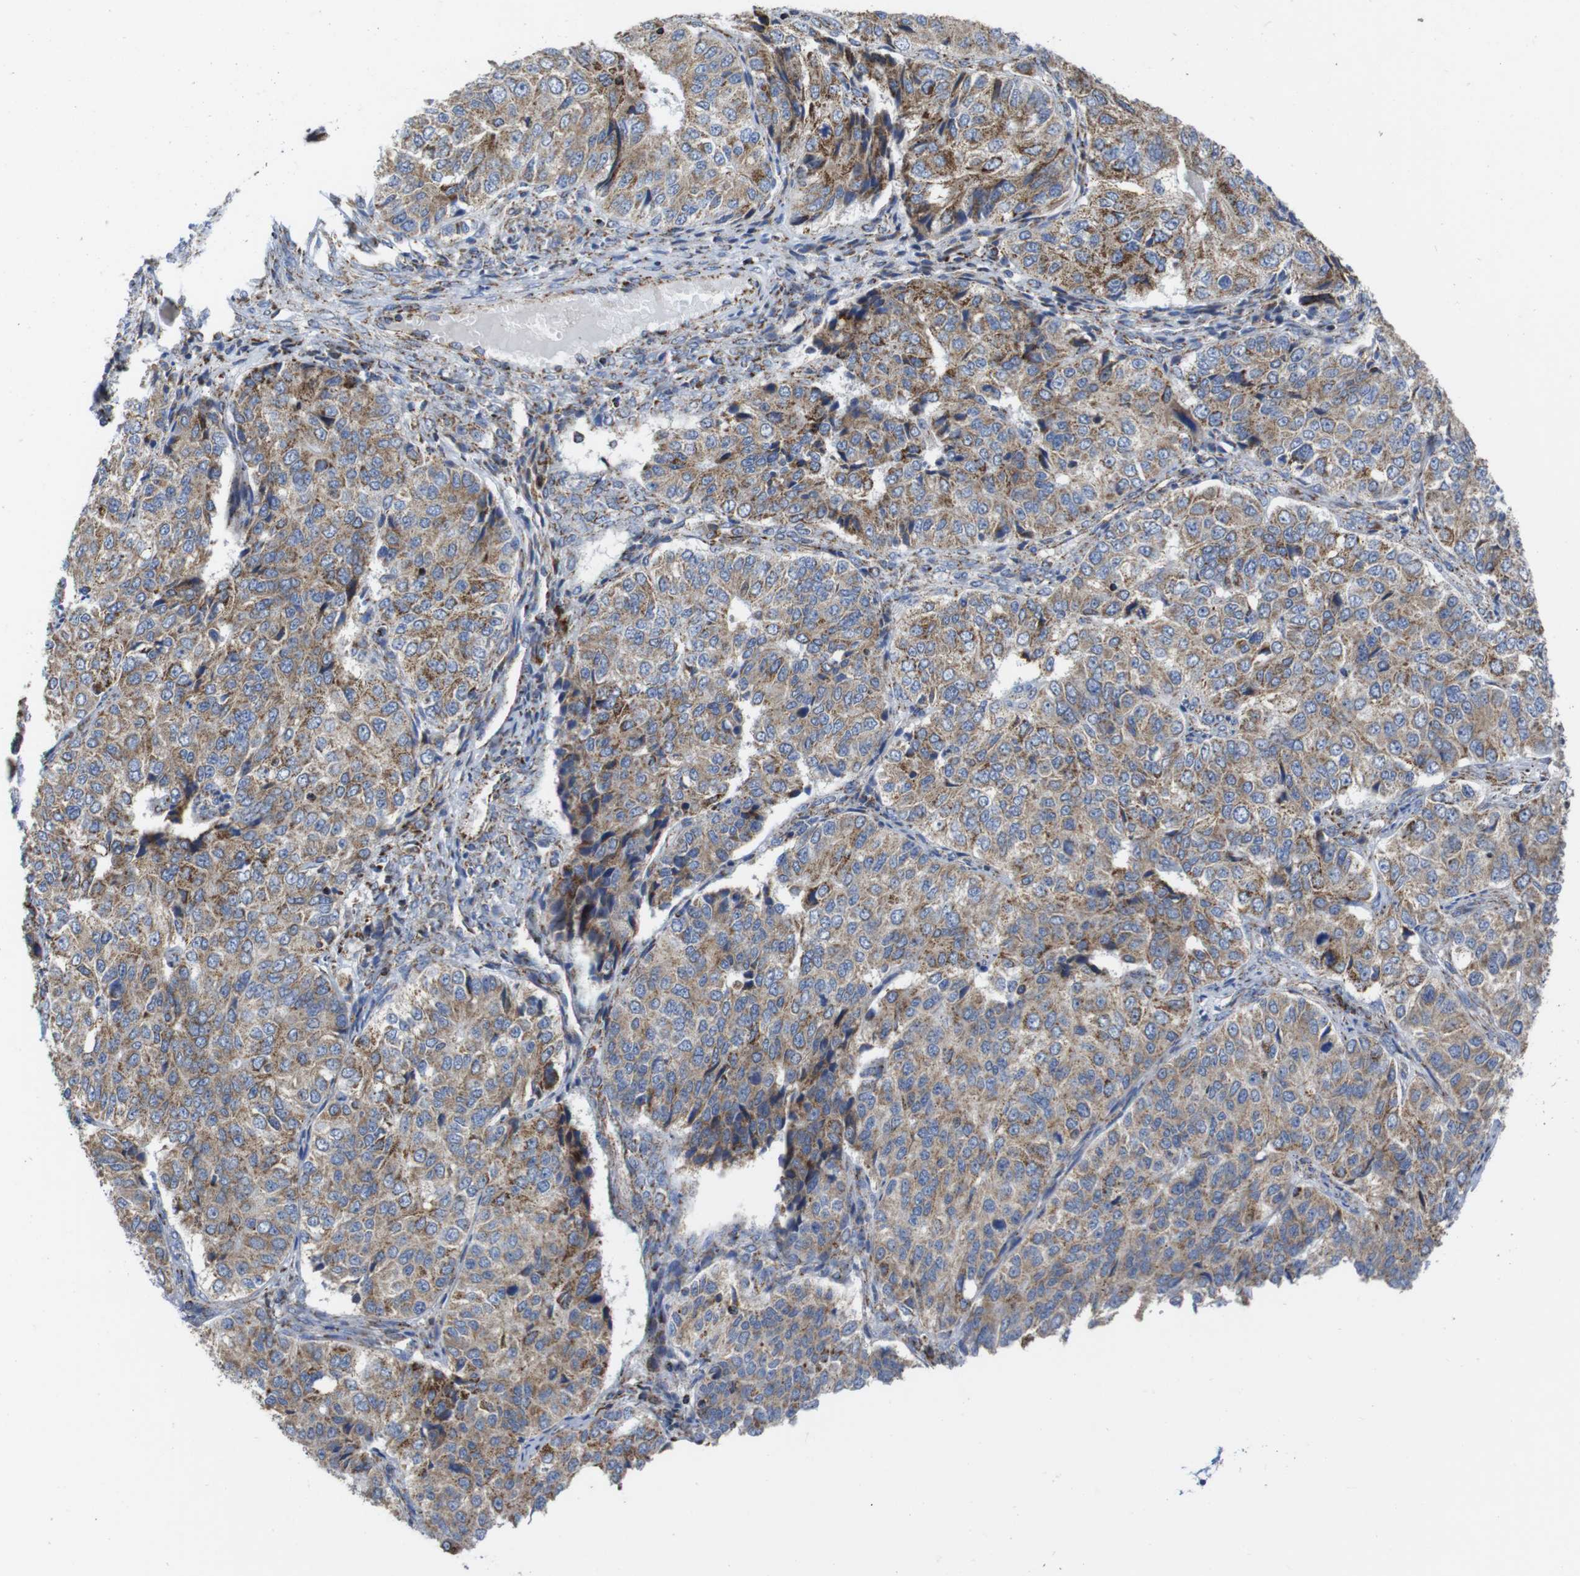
{"staining": {"intensity": "moderate", "quantity": ">75%", "location": "cytoplasmic/membranous"}, "tissue": "ovarian cancer", "cell_type": "Tumor cells", "image_type": "cancer", "snomed": [{"axis": "morphology", "description": "Carcinoma, endometroid"}, {"axis": "topography", "description": "Ovary"}], "caption": "Protein positivity by immunohistochemistry demonstrates moderate cytoplasmic/membranous staining in about >75% of tumor cells in endometroid carcinoma (ovarian).", "gene": "TMEM192", "patient": {"sex": "female", "age": 51}}